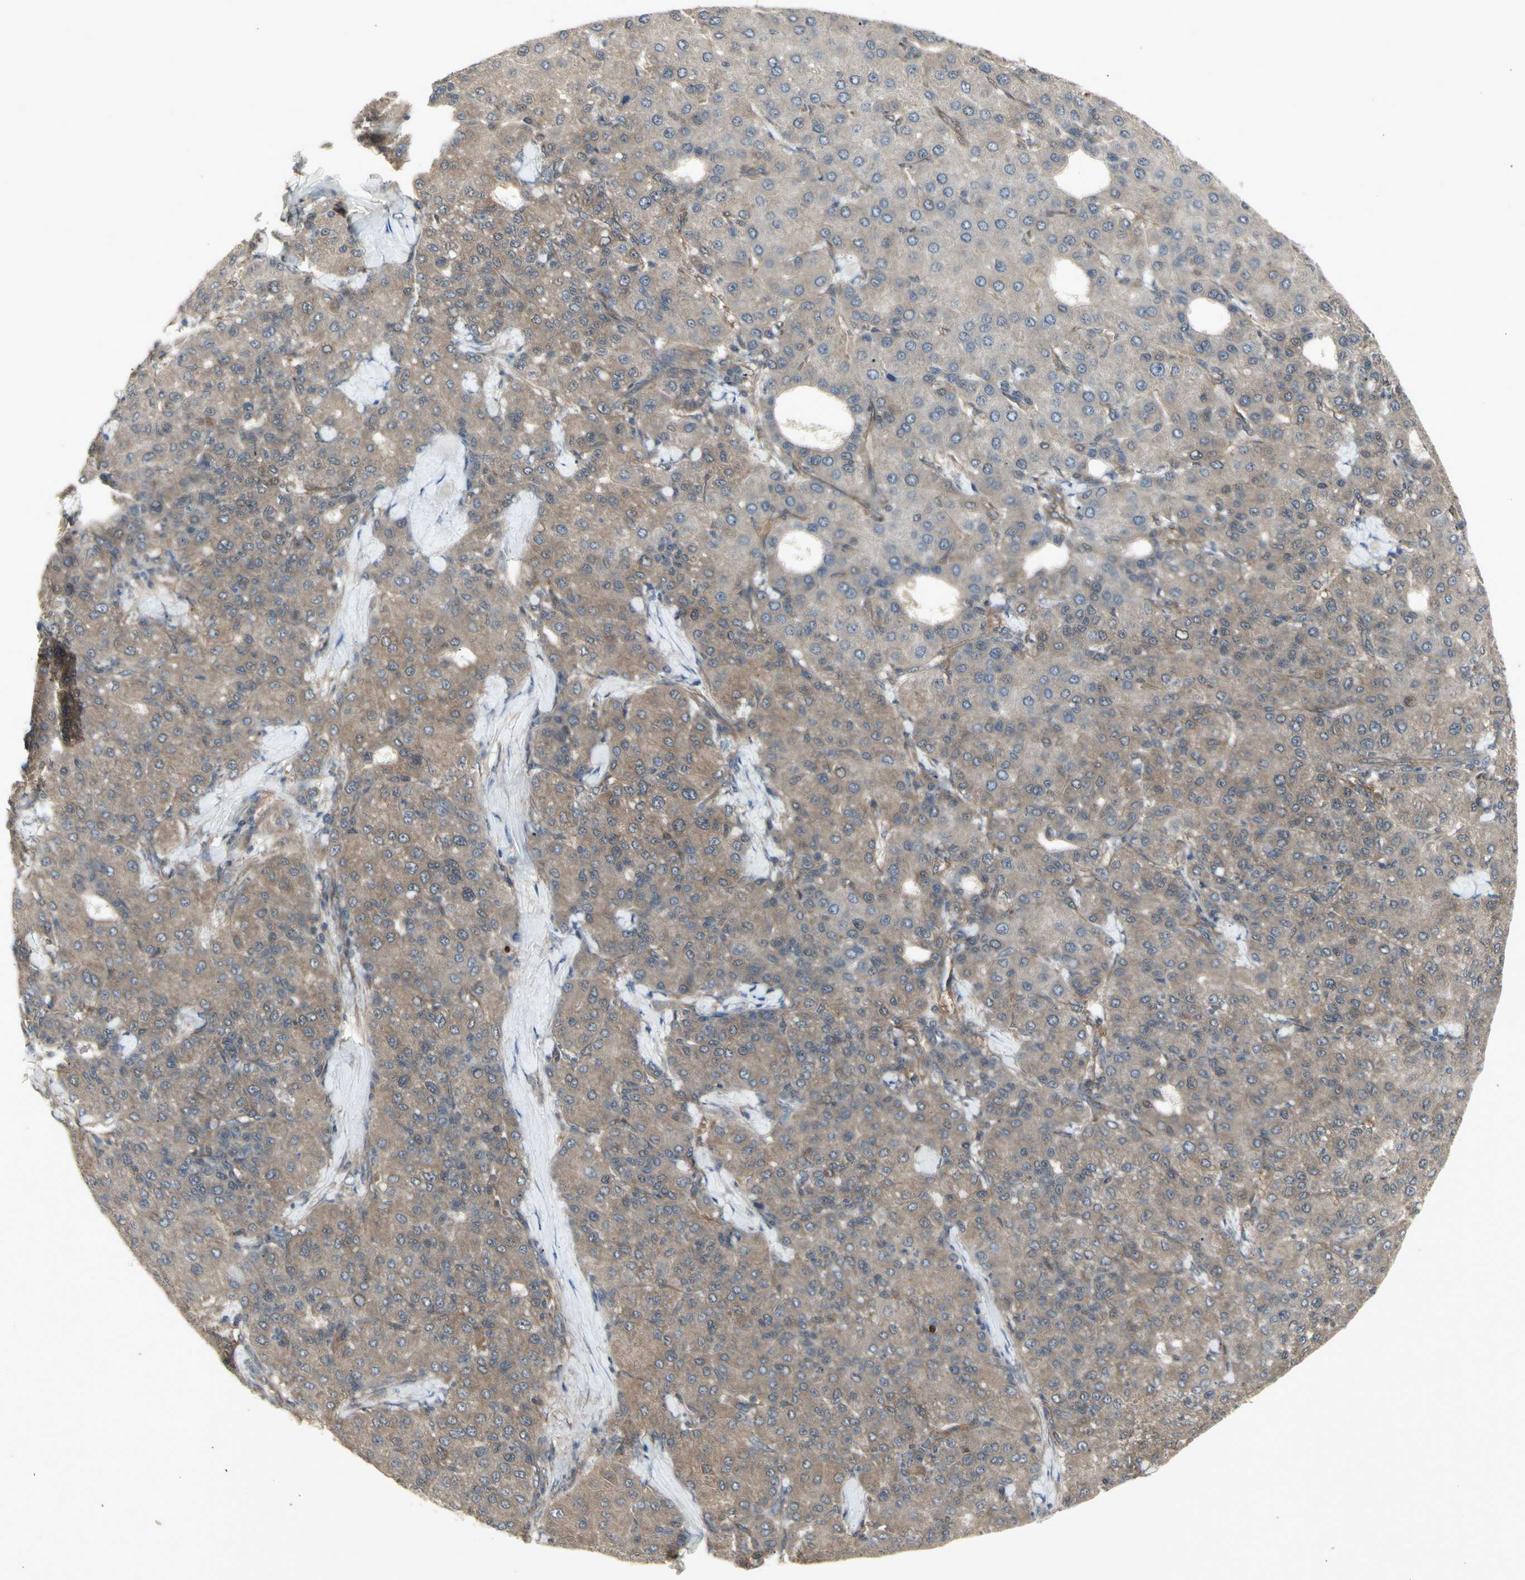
{"staining": {"intensity": "moderate", "quantity": ">75%", "location": "cytoplasmic/membranous"}, "tissue": "liver cancer", "cell_type": "Tumor cells", "image_type": "cancer", "snomed": [{"axis": "morphology", "description": "Carcinoma, Hepatocellular, NOS"}, {"axis": "topography", "description": "Liver"}], "caption": "There is medium levels of moderate cytoplasmic/membranous expression in tumor cells of liver cancer (hepatocellular carcinoma), as demonstrated by immunohistochemical staining (brown color).", "gene": "CHURC1-FNTB", "patient": {"sex": "male", "age": 65}}